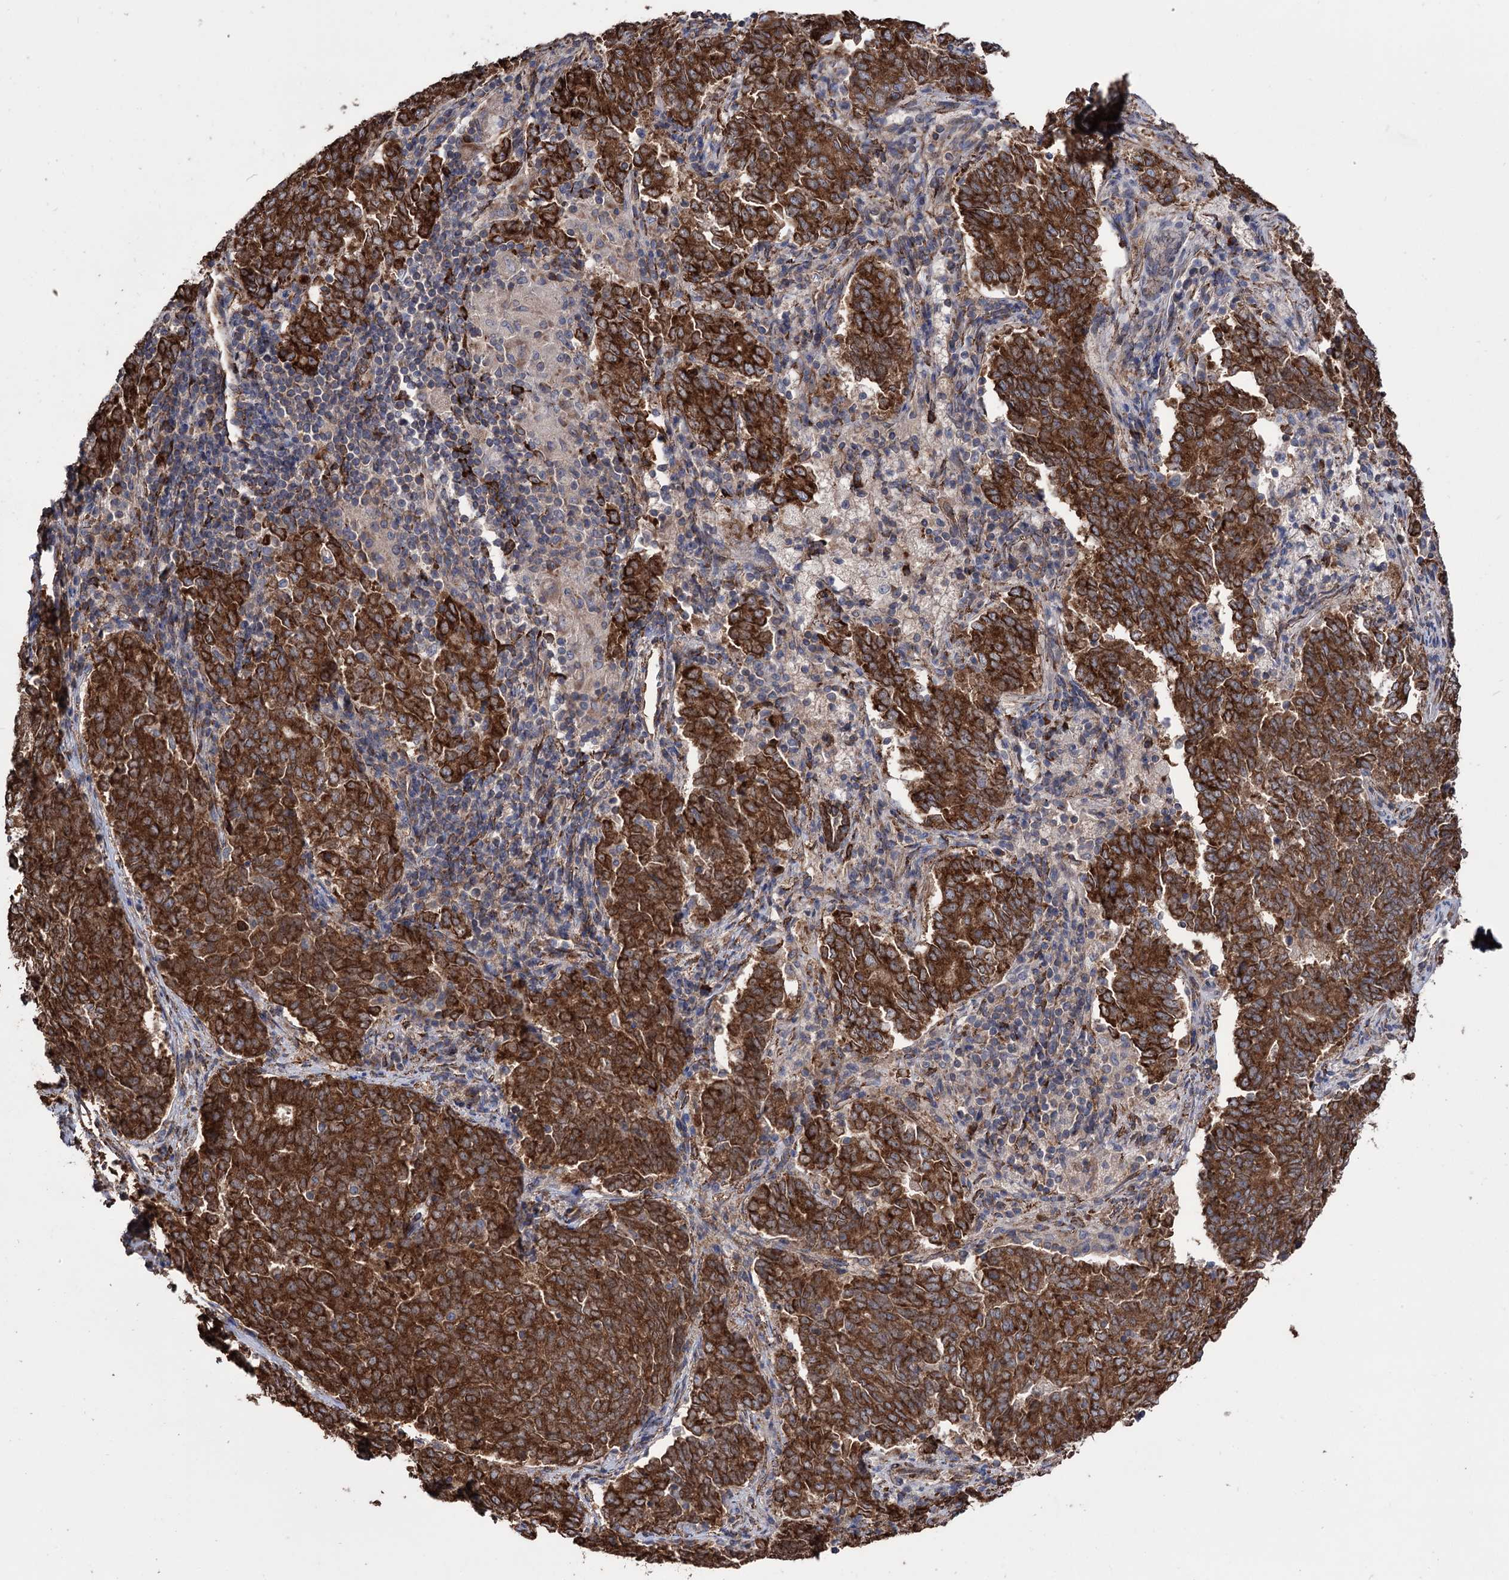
{"staining": {"intensity": "strong", "quantity": ">75%", "location": "cytoplasmic/membranous"}, "tissue": "endometrial cancer", "cell_type": "Tumor cells", "image_type": "cancer", "snomed": [{"axis": "morphology", "description": "Adenocarcinoma, NOS"}, {"axis": "topography", "description": "Endometrium"}], "caption": "DAB immunohistochemical staining of human adenocarcinoma (endometrial) exhibits strong cytoplasmic/membranous protein staining in approximately >75% of tumor cells.", "gene": "CDAN1", "patient": {"sex": "female", "age": 80}}